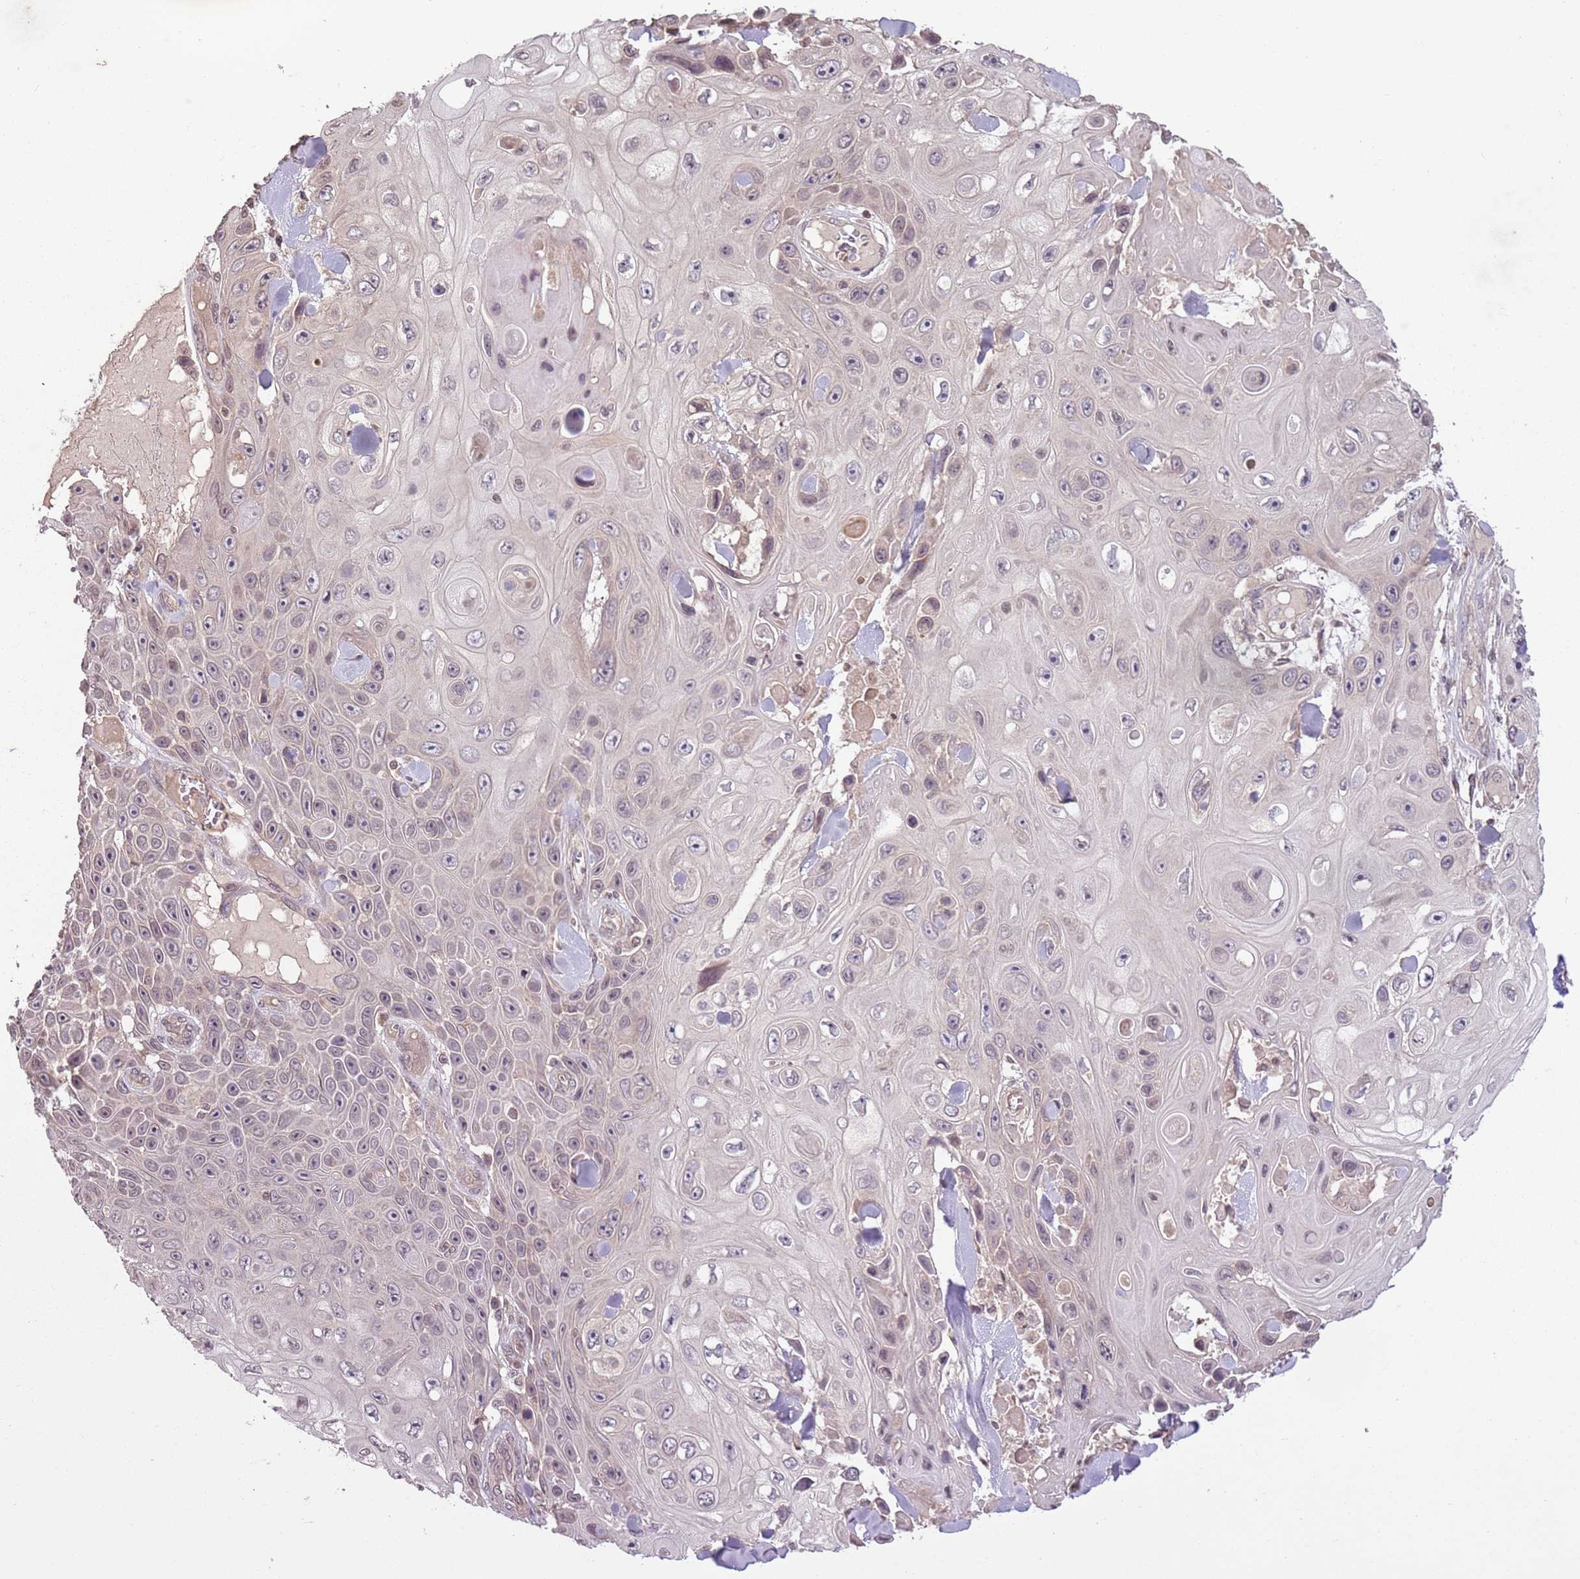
{"staining": {"intensity": "weak", "quantity": "<25%", "location": "cytoplasmic/membranous"}, "tissue": "skin cancer", "cell_type": "Tumor cells", "image_type": "cancer", "snomed": [{"axis": "morphology", "description": "Squamous cell carcinoma, NOS"}, {"axis": "topography", "description": "Skin"}], "caption": "Immunohistochemical staining of human skin squamous cell carcinoma displays no significant staining in tumor cells. (Immunohistochemistry, brightfield microscopy, high magnification).", "gene": "CAPN9", "patient": {"sex": "male", "age": 82}}